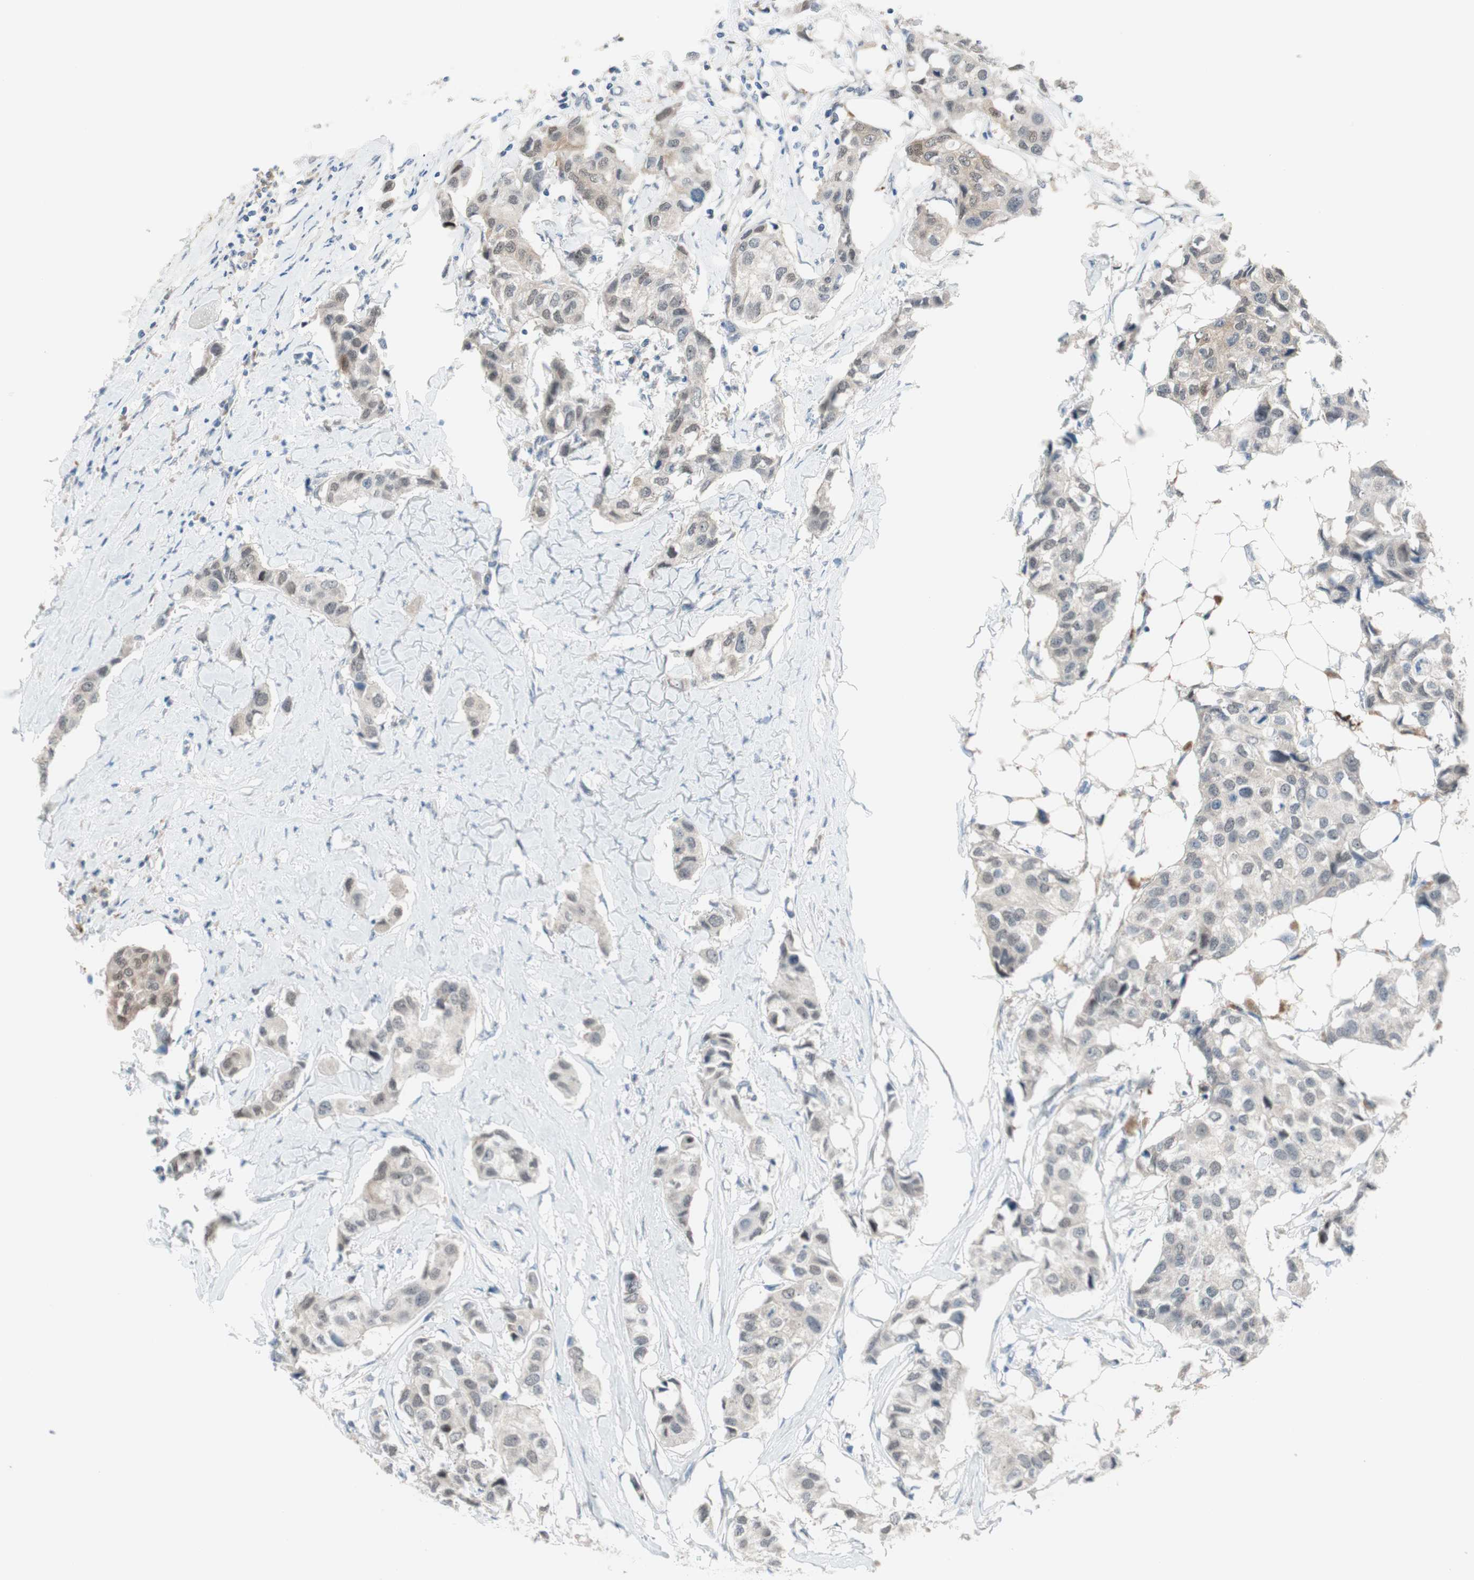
{"staining": {"intensity": "weak", "quantity": "25%-75%", "location": "cytoplasmic/membranous"}, "tissue": "breast cancer", "cell_type": "Tumor cells", "image_type": "cancer", "snomed": [{"axis": "morphology", "description": "Duct carcinoma"}, {"axis": "topography", "description": "Breast"}], "caption": "Weak cytoplasmic/membranous protein staining is identified in about 25%-75% of tumor cells in breast cancer (intraductal carcinoma).", "gene": "GRHL1", "patient": {"sex": "female", "age": 80}}